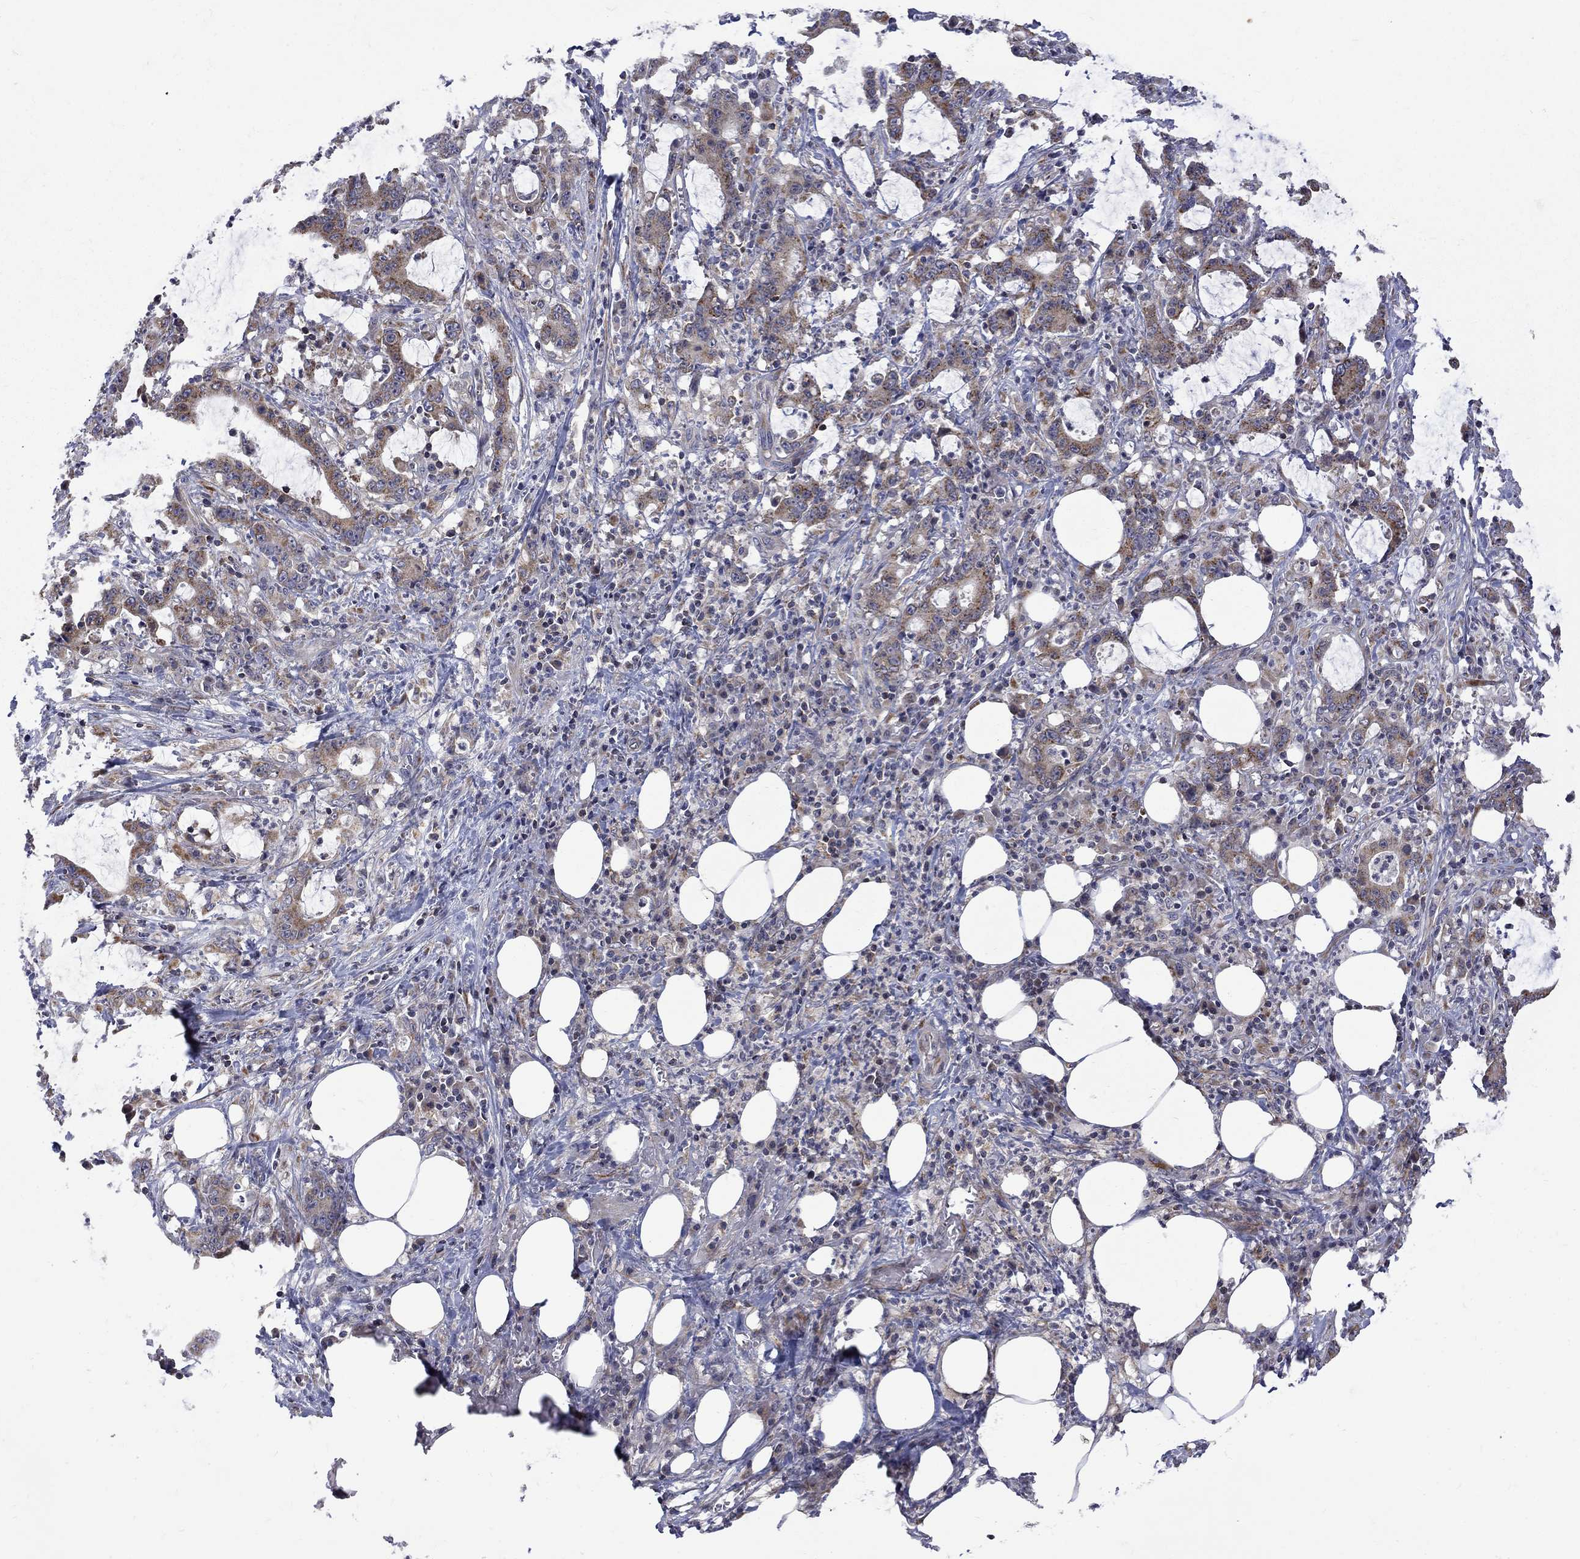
{"staining": {"intensity": "moderate", "quantity": "25%-75%", "location": "cytoplasmic/membranous"}, "tissue": "stomach cancer", "cell_type": "Tumor cells", "image_type": "cancer", "snomed": [{"axis": "morphology", "description": "Adenocarcinoma, NOS"}, {"axis": "topography", "description": "Stomach, upper"}], "caption": "Protein expression by immunohistochemistry reveals moderate cytoplasmic/membranous positivity in approximately 25%-75% of tumor cells in stomach cancer (adenocarcinoma). (Brightfield microscopy of DAB IHC at high magnification).", "gene": "SH2B1", "patient": {"sex": "male", "age": 68}}